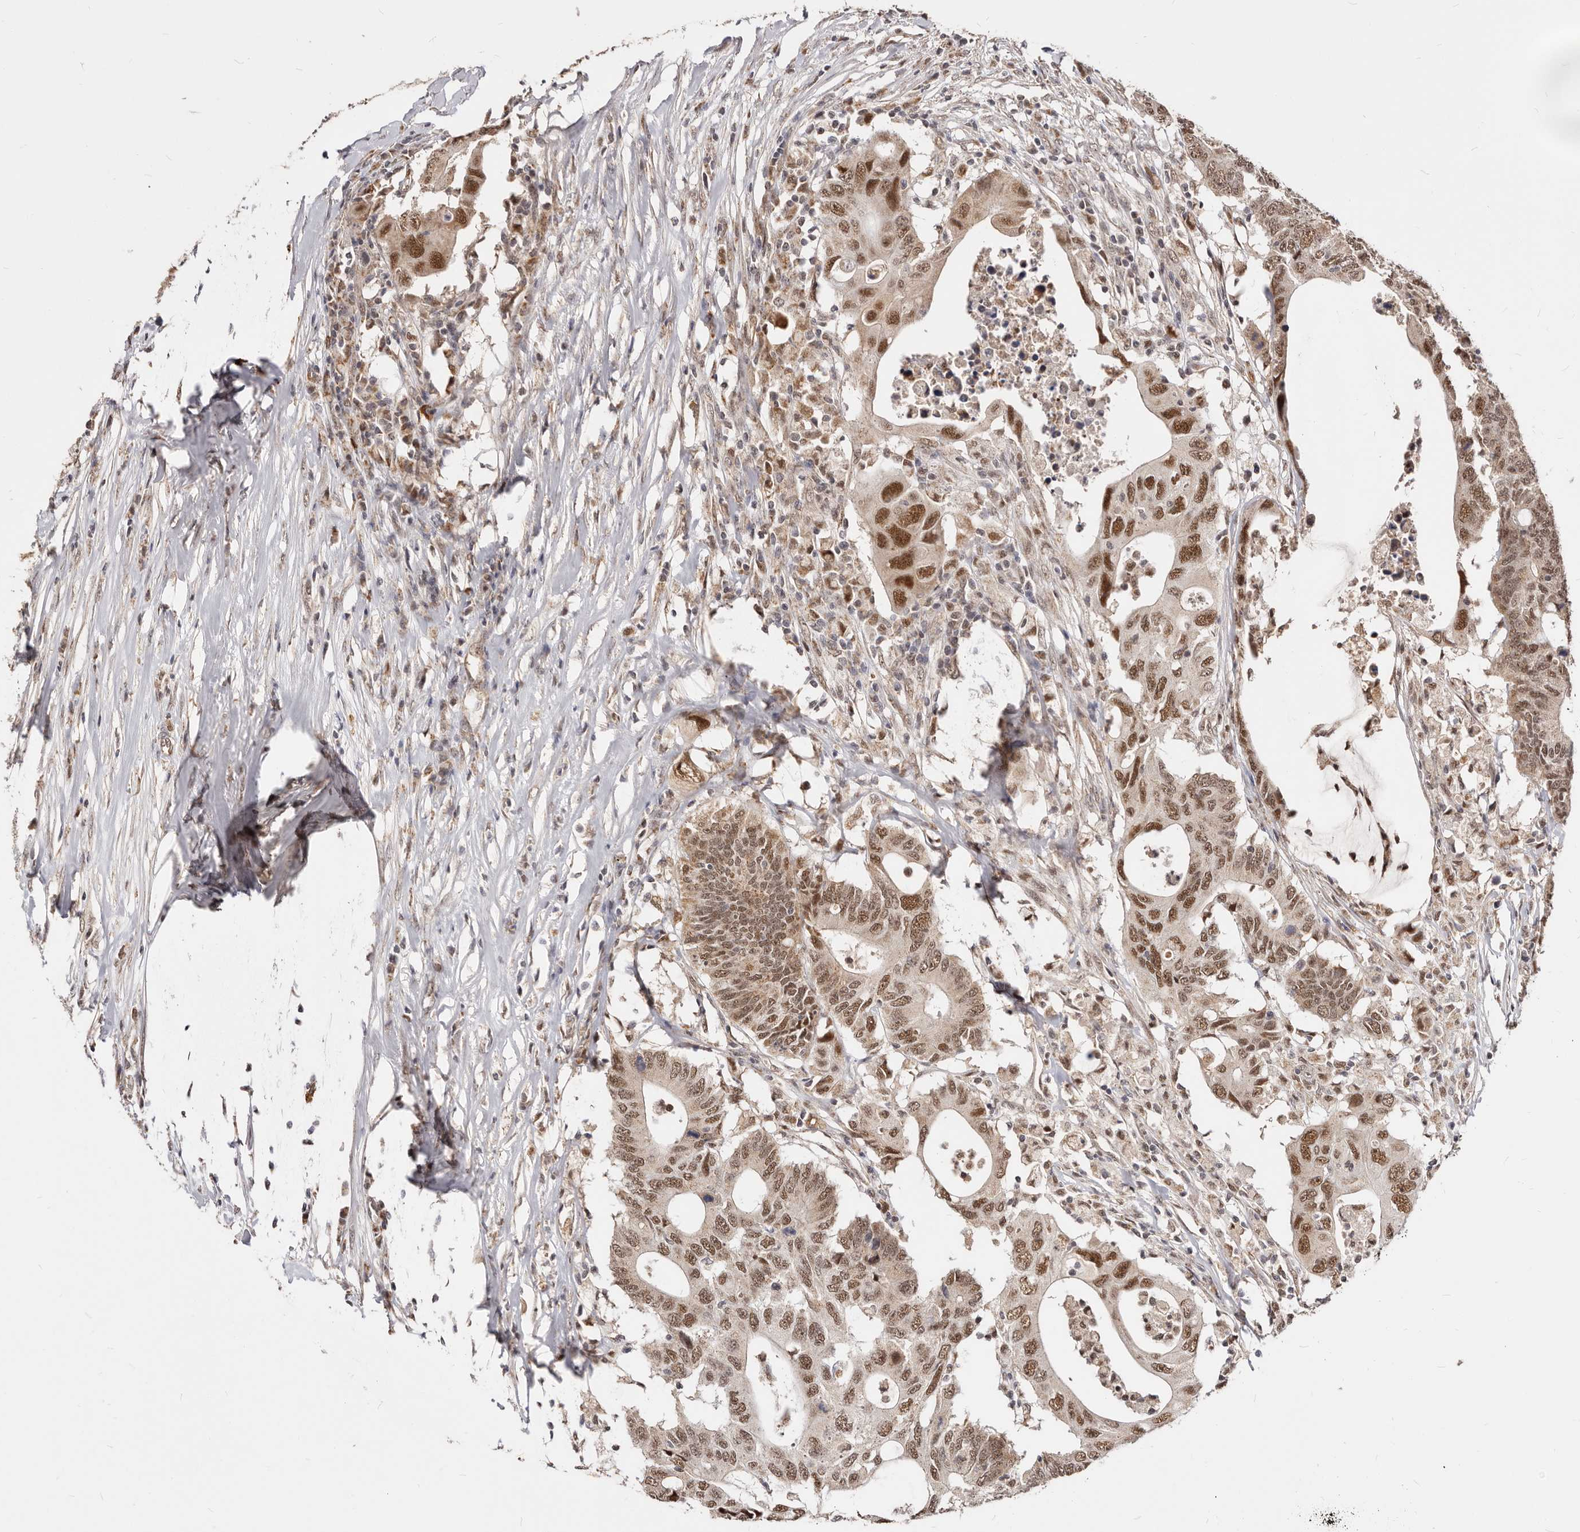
{"staining": {"intensity": "strong", "quantity": "25%-75%", "location": "cytoplasmic/membranous,nuclear"}, "tissue": "colorectal cancer", "cell_type": "Tumor cells", "image_type": "cancer", "snomed": [{"axis": "morphology", "description": "Adenocarcinoma, NOS"}, {"axis": "topography", "description": "Colon"}], "caption": "This histopathology image exhibits immunohistochemistry (IHC) staining of human adenocarcinoma (colorectal), with high strong cytoplasmic/membranous and nuclear positivity in approximately 25%-75% of tumor cells.", "gene": "SEC14L1", "patient": {"sex": "male", "age": 71}}